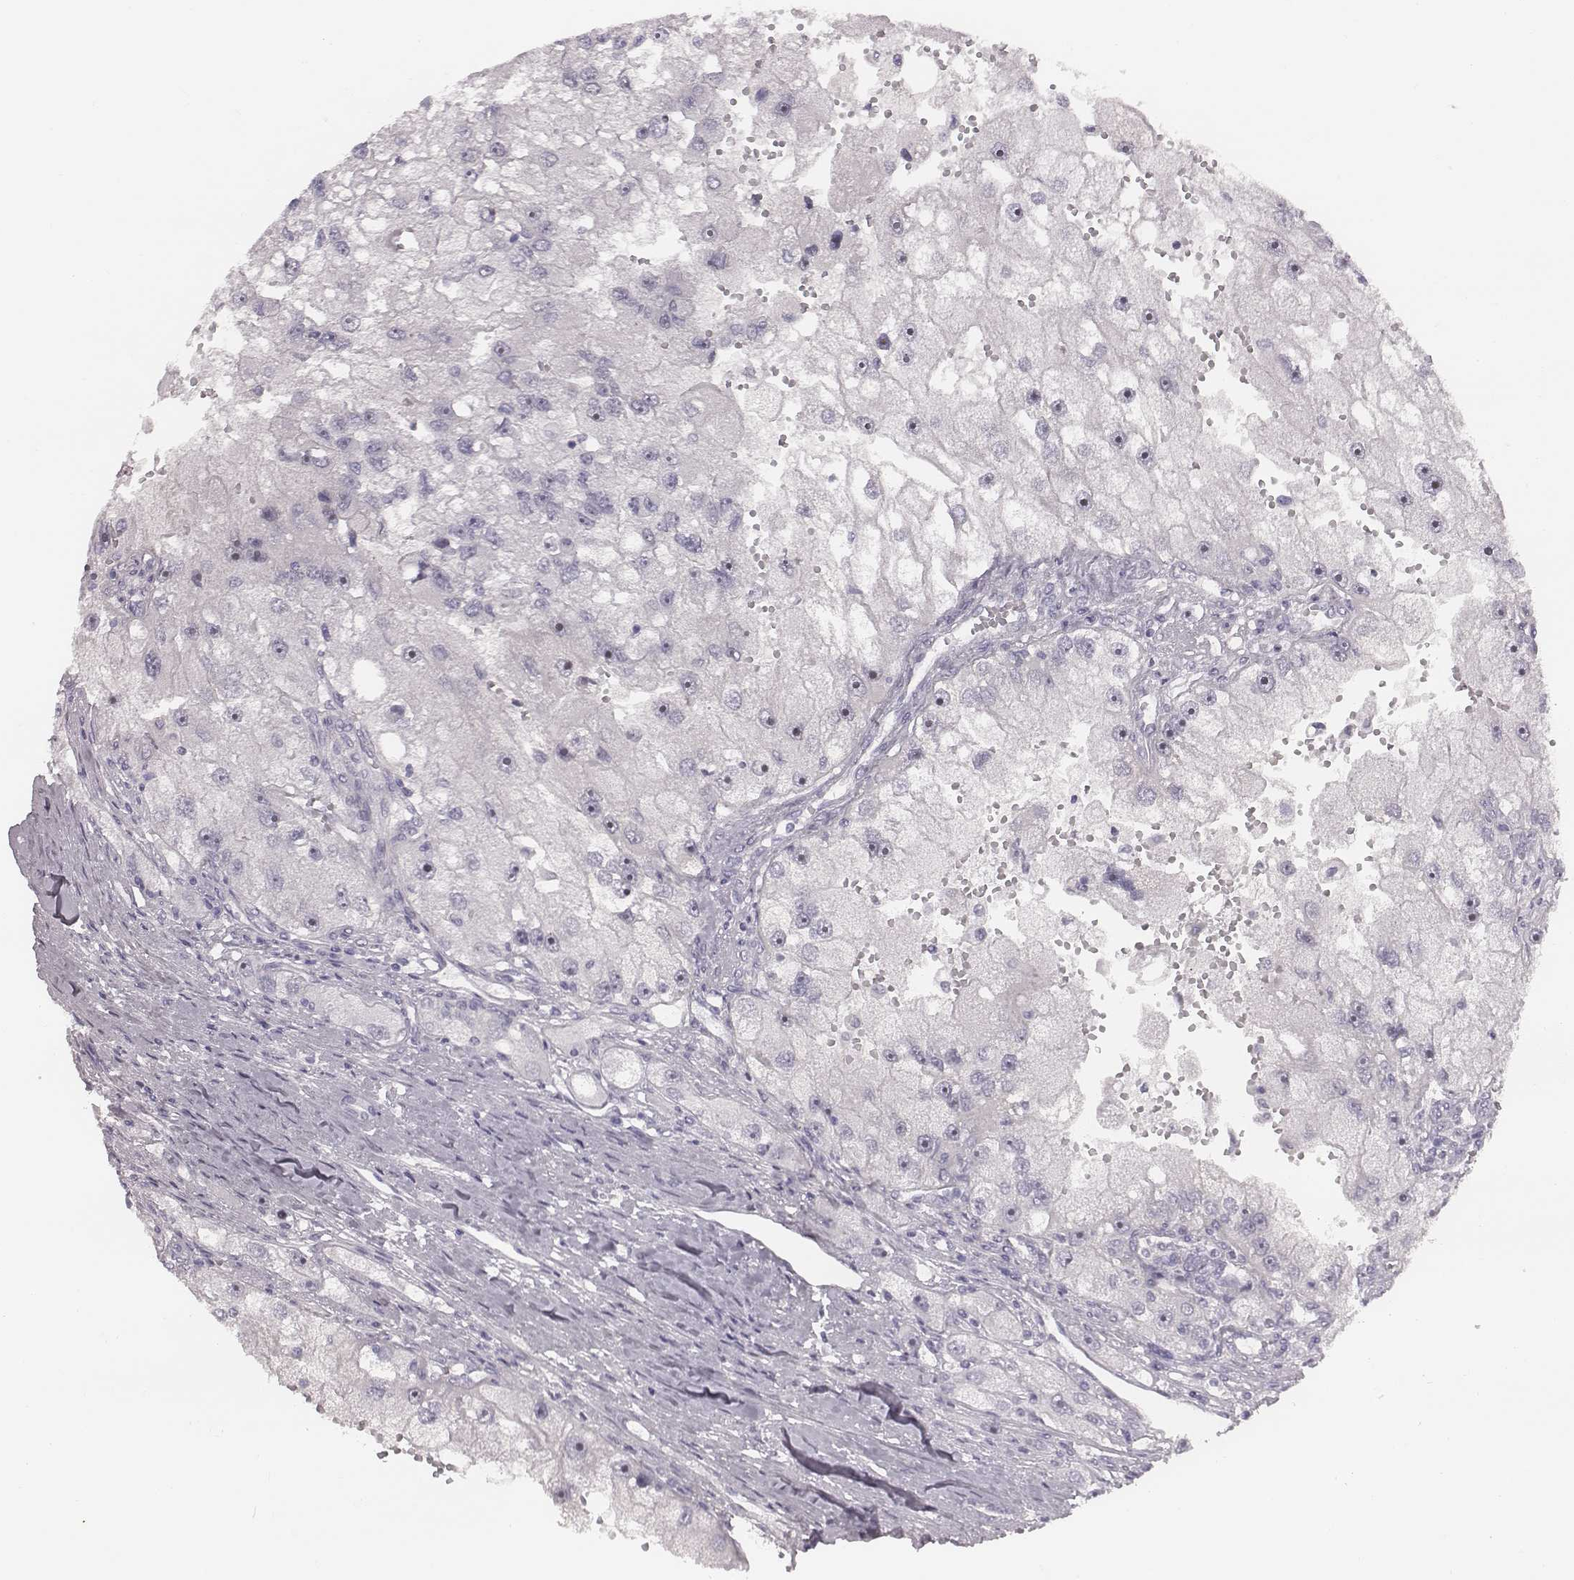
{"staining": {"intensity": "negative", "quantity": "none", "location": "none"}, "tissue": "renal cancer", "cell_type": "Tumor cells", "image_type": "cancer", "snomed": [{"axis": "morphology", "description": "Adenocarcinoma, NOS"}, {"axis": "topography", "description": "Kidney"}], "caption": "Immunohistochemistry (IHC) micrograph of neoplastic tissue: adenocarcinoma (renal) stained with DAB reveals no significant protein staining in tumor cells. The staining is performed using DAB (3,3'-diaminobenzidine) brown chromogen with nuclei counter-stained in using hematoxylin.", "gene": "CACNG4", "patient": {"sex": "male", "age": 63}}